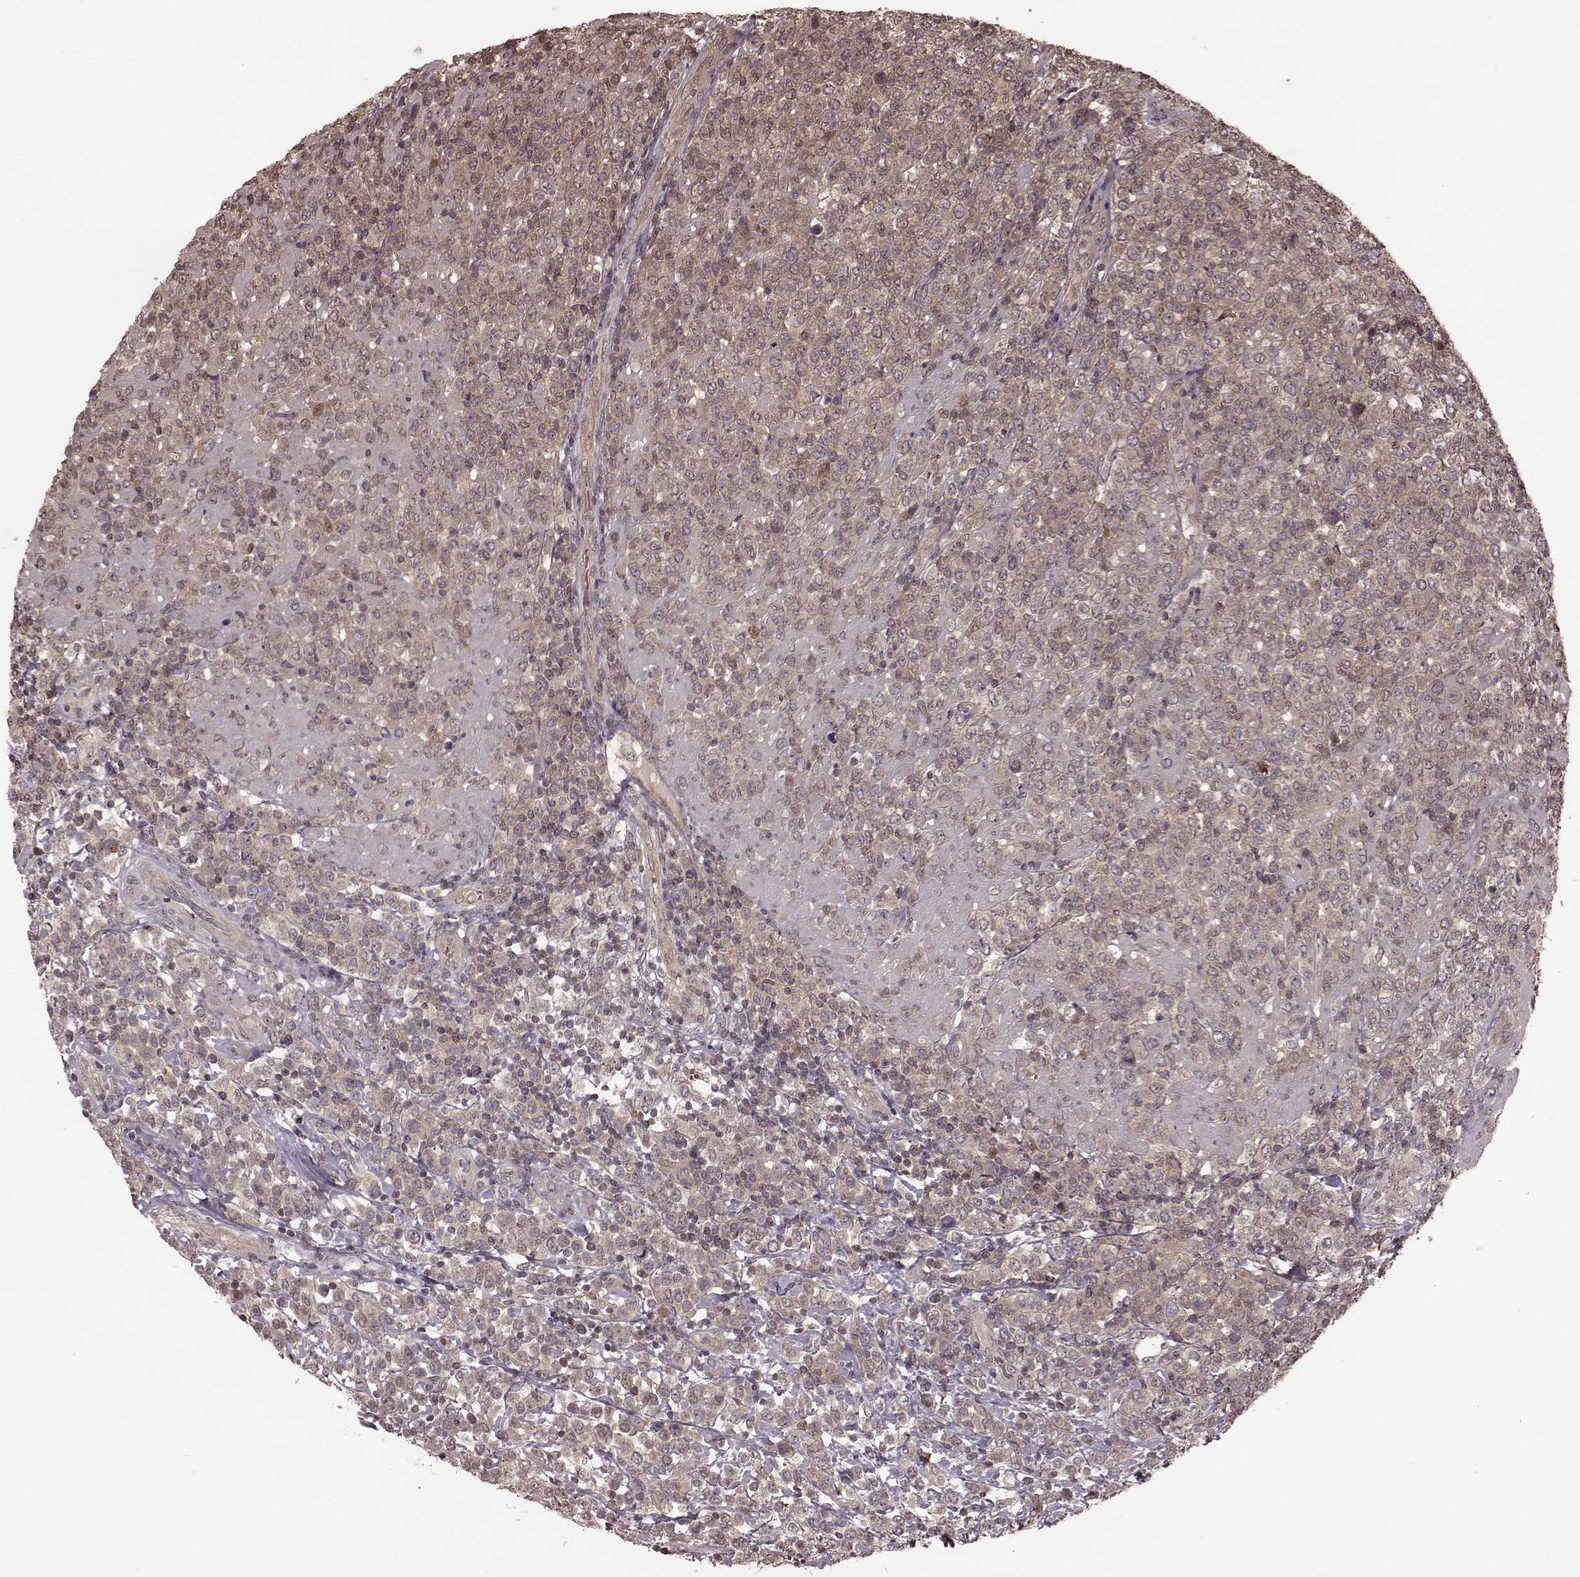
{"staining": {"intensity": "weak", "quantity": "25%-75%", "location": "cytoplasmic/membranous"}, "tissue": "lymphoma", "cell_type": "Tumor cells", "image_type": "cancer", "snomed": [{"axis": "morphology", "description": "Malignant lymphoma, non-Hodgkin's type, High grade"}, {"axis": "topography", "description": "Soft tissue"}], "caption": "Lymphoma stained for a protein shows weak cytoplasmic/membranous positivity in tumor cells.", "gene": "GSS", "patient": {"sex": "female", "age": 56}}